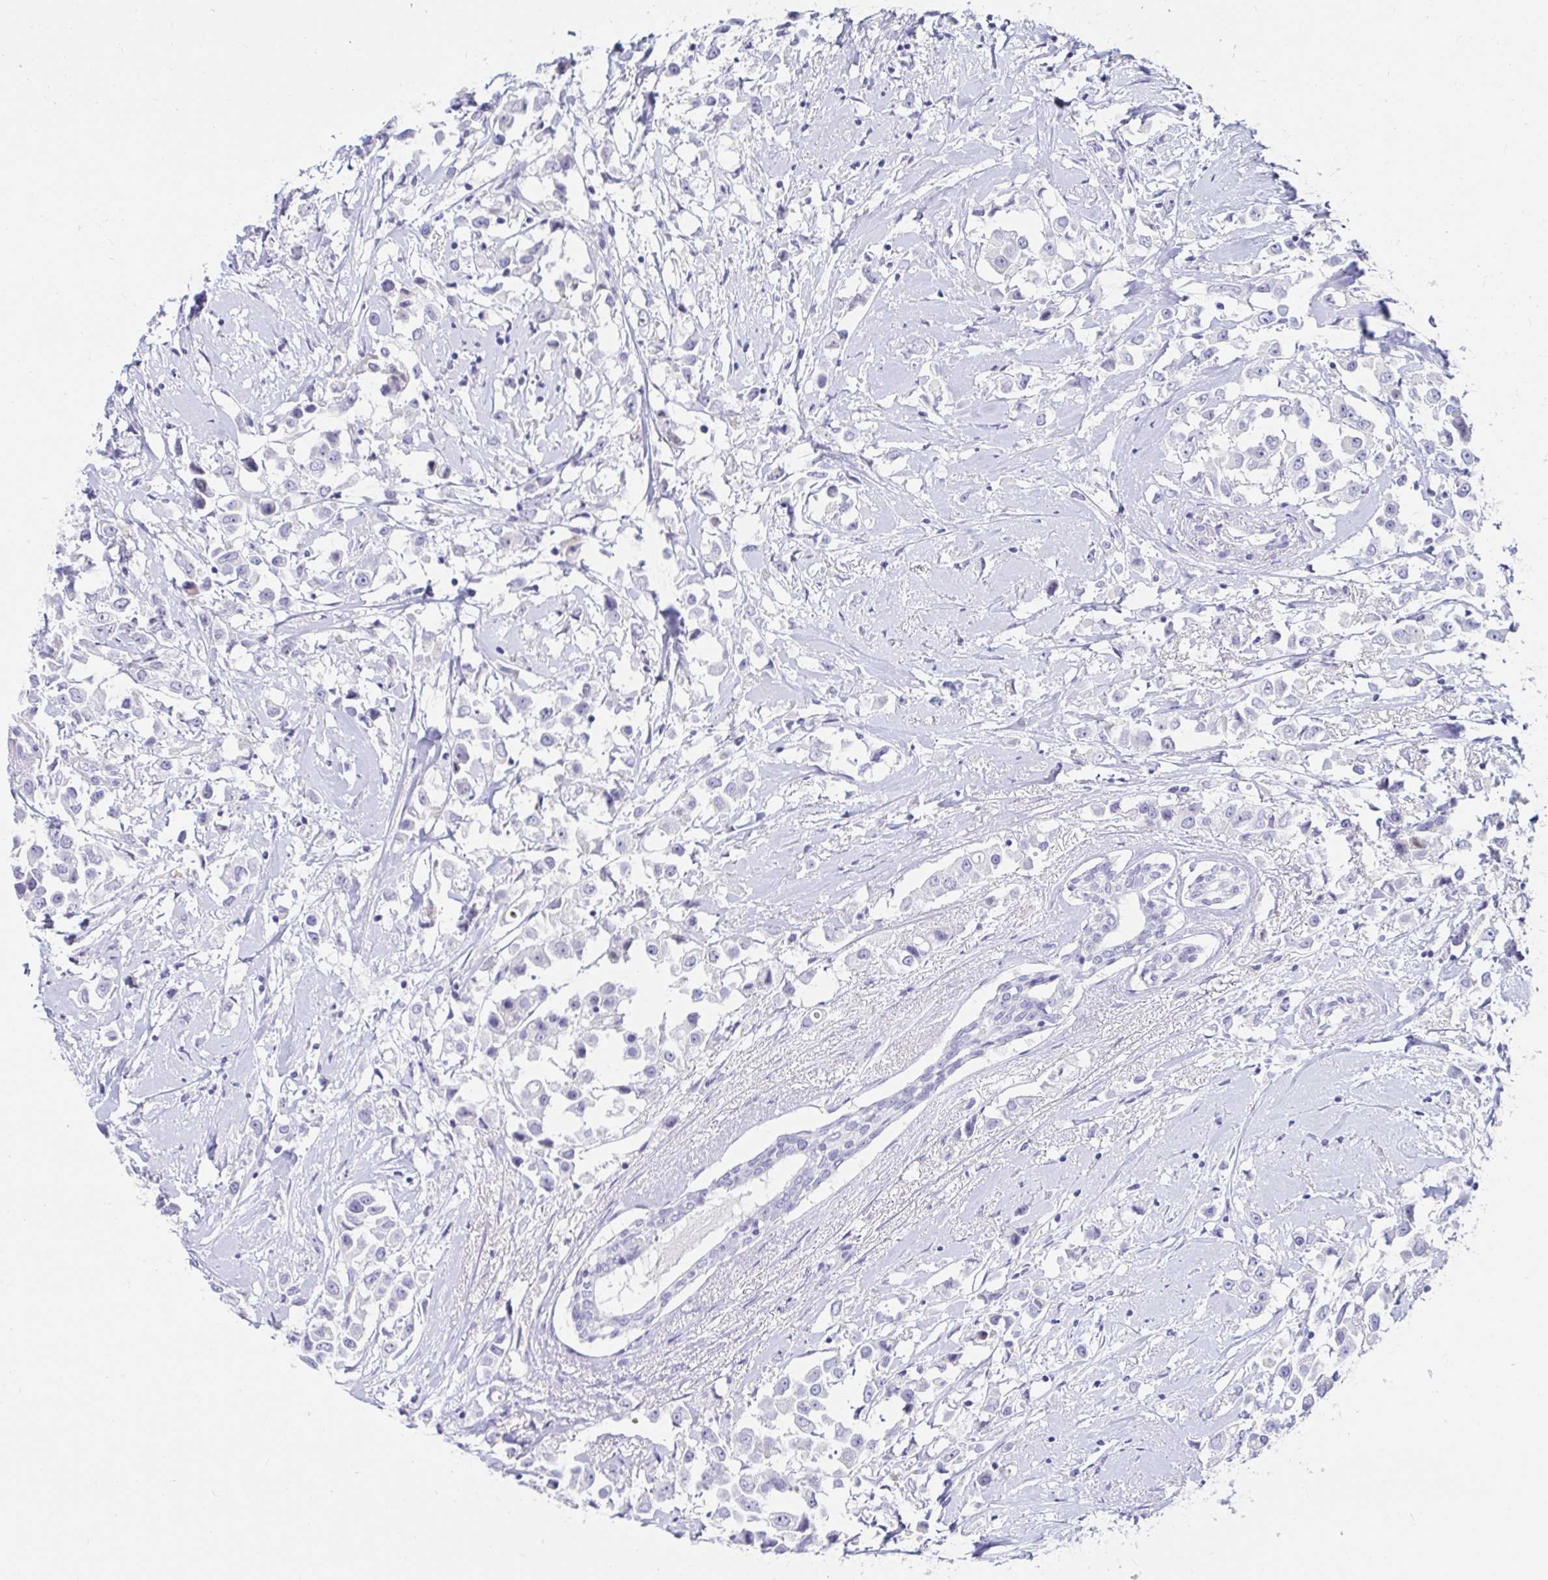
{"staining": {"intensity": "negative", "quantity": "none", "location": "none"}, "tissue": "breast cancer", "cell_type": "Tumor cells", "image_type": "cancer", "snomed": [{"axis": "morphology", "description": "Duct carcinoma"}, {"axis": "topography", "description": "Breast"}], "caption": "Immunohistochemistry micrograph of human breast cancer stained for a protein (brown), which demonstrates no staining in tumor cells.", "gene": "OR10K1", "patient": {"sex": "female", "age": 61}}